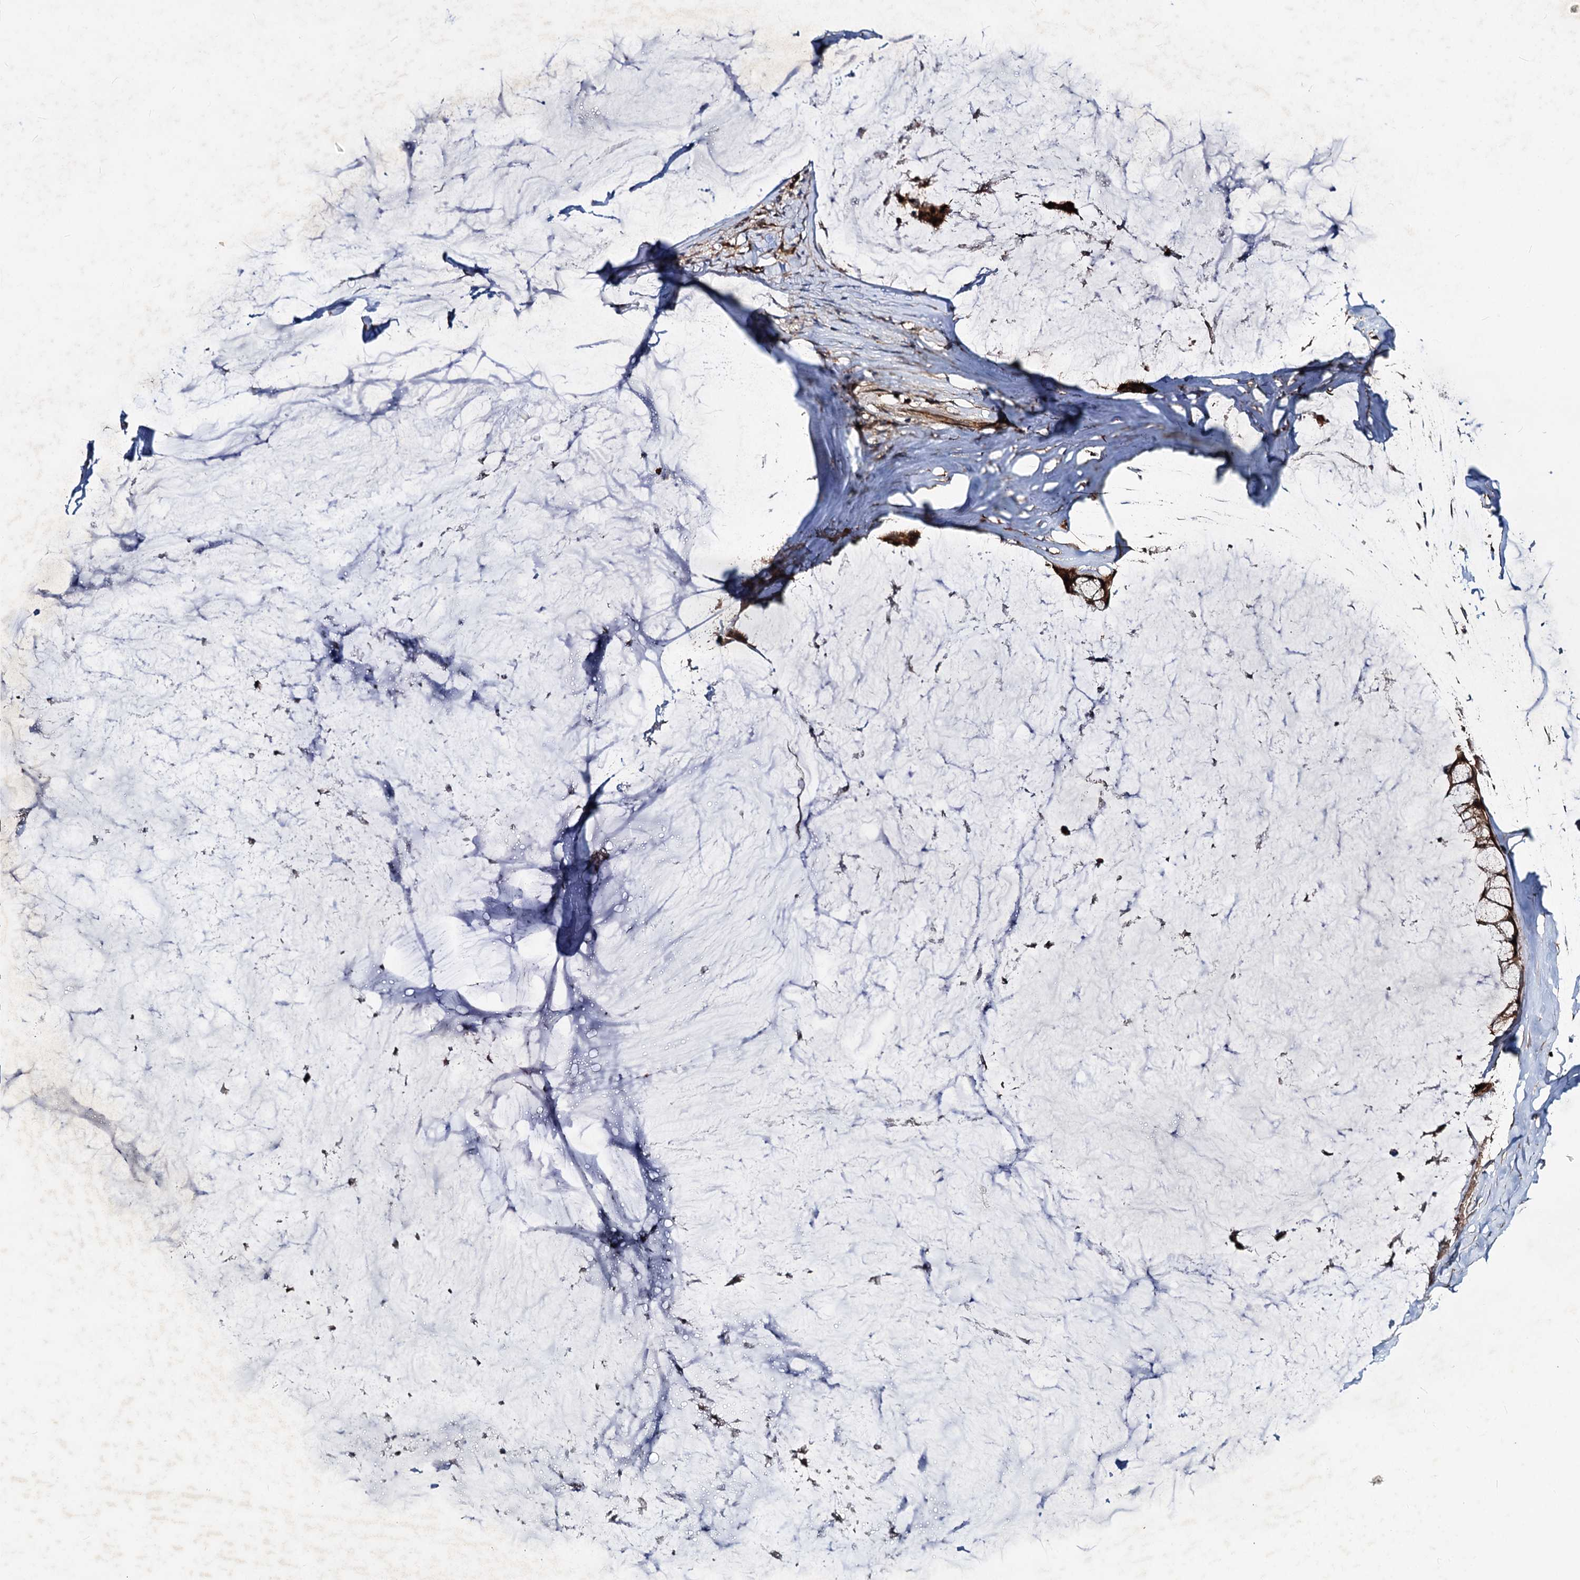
{"staining": {"intensity": "strong", "quantity": ">75%", "location": "cytoplasmic/membranous"}, "tissue": "ovarian cancer", "cell_type": "Tumor cells", "image_type": "cancer", "snomed": [{"axis": "morphology", "description": "Cystadenocarcinoma, mucinous, NOS"}, {"axis": "topography", "description": "Ovary"}], "caption": "A high amount of strong cytoplasmic/membranous staining is appreciated in about >75% of tumor cells in ovarian cancer (mucinous cystadenocarcinoma) tissue.", "gene": "CEP76", "patient": {"sex": "female", "age": 39}}